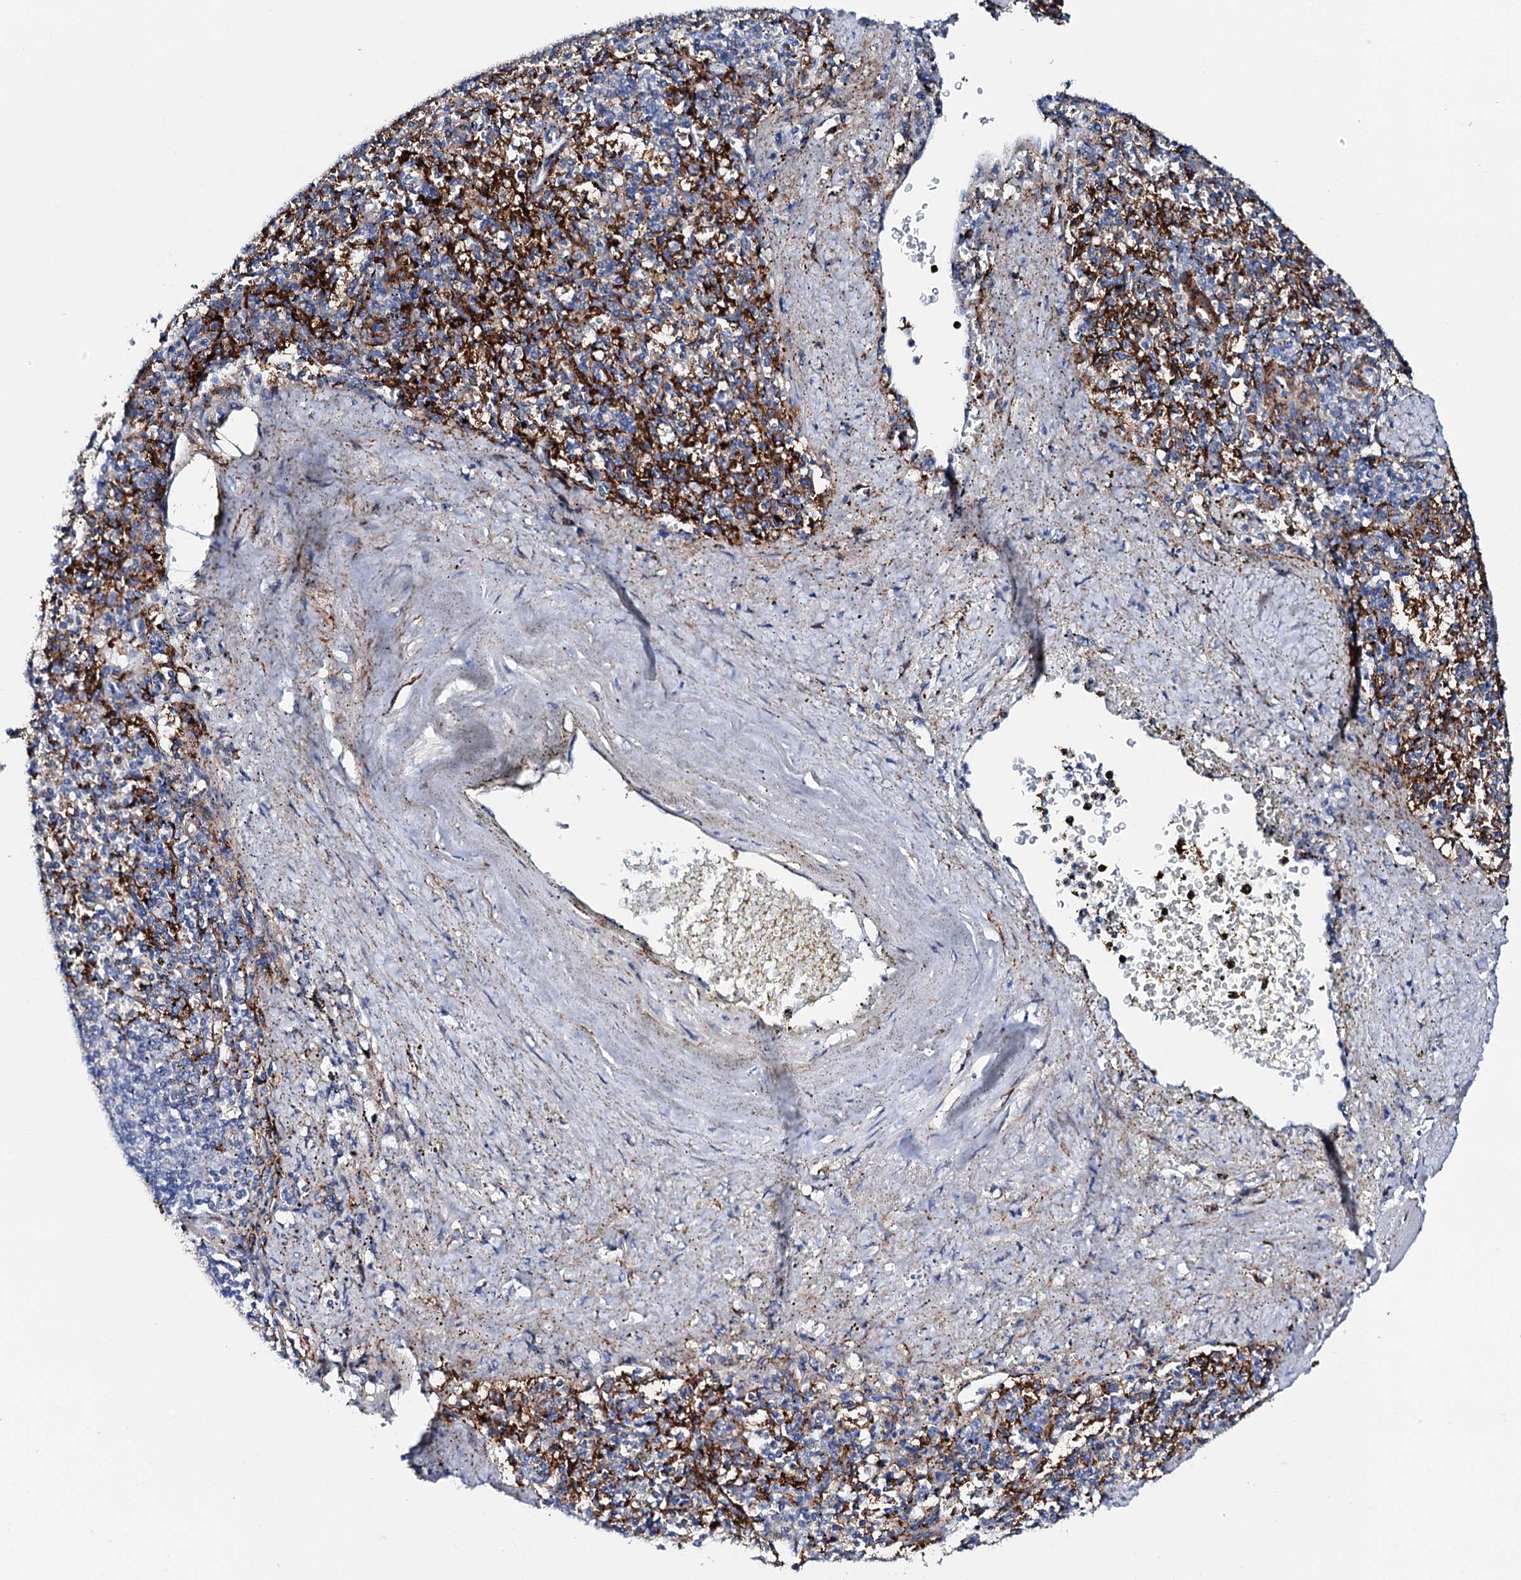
{"staining": {"intensity": "strong", "quantity": "<25%", "location": "cytoplasmic/membranous"}, "tissue": "spleen", "cell_type": "Cells in red pulp", "image_type": "normal", "snomed": [{"axis": "morphology", "description": "Normal tissue, NOS"}, {"axis": "topography", "description": "Spleen"}], "caption": "A brown stain labels strong cytoplasmic/membranous positivity of a protein in cells in red pulp of benign human spleen. Using DAB (3,3'-diaminobenzidine) (brown) and hematoxylin (blue) stains, captured at high magnification using brightfield microscopy.", "gene": "MED13L", "patient": {"sex": "male", "age": 72}}